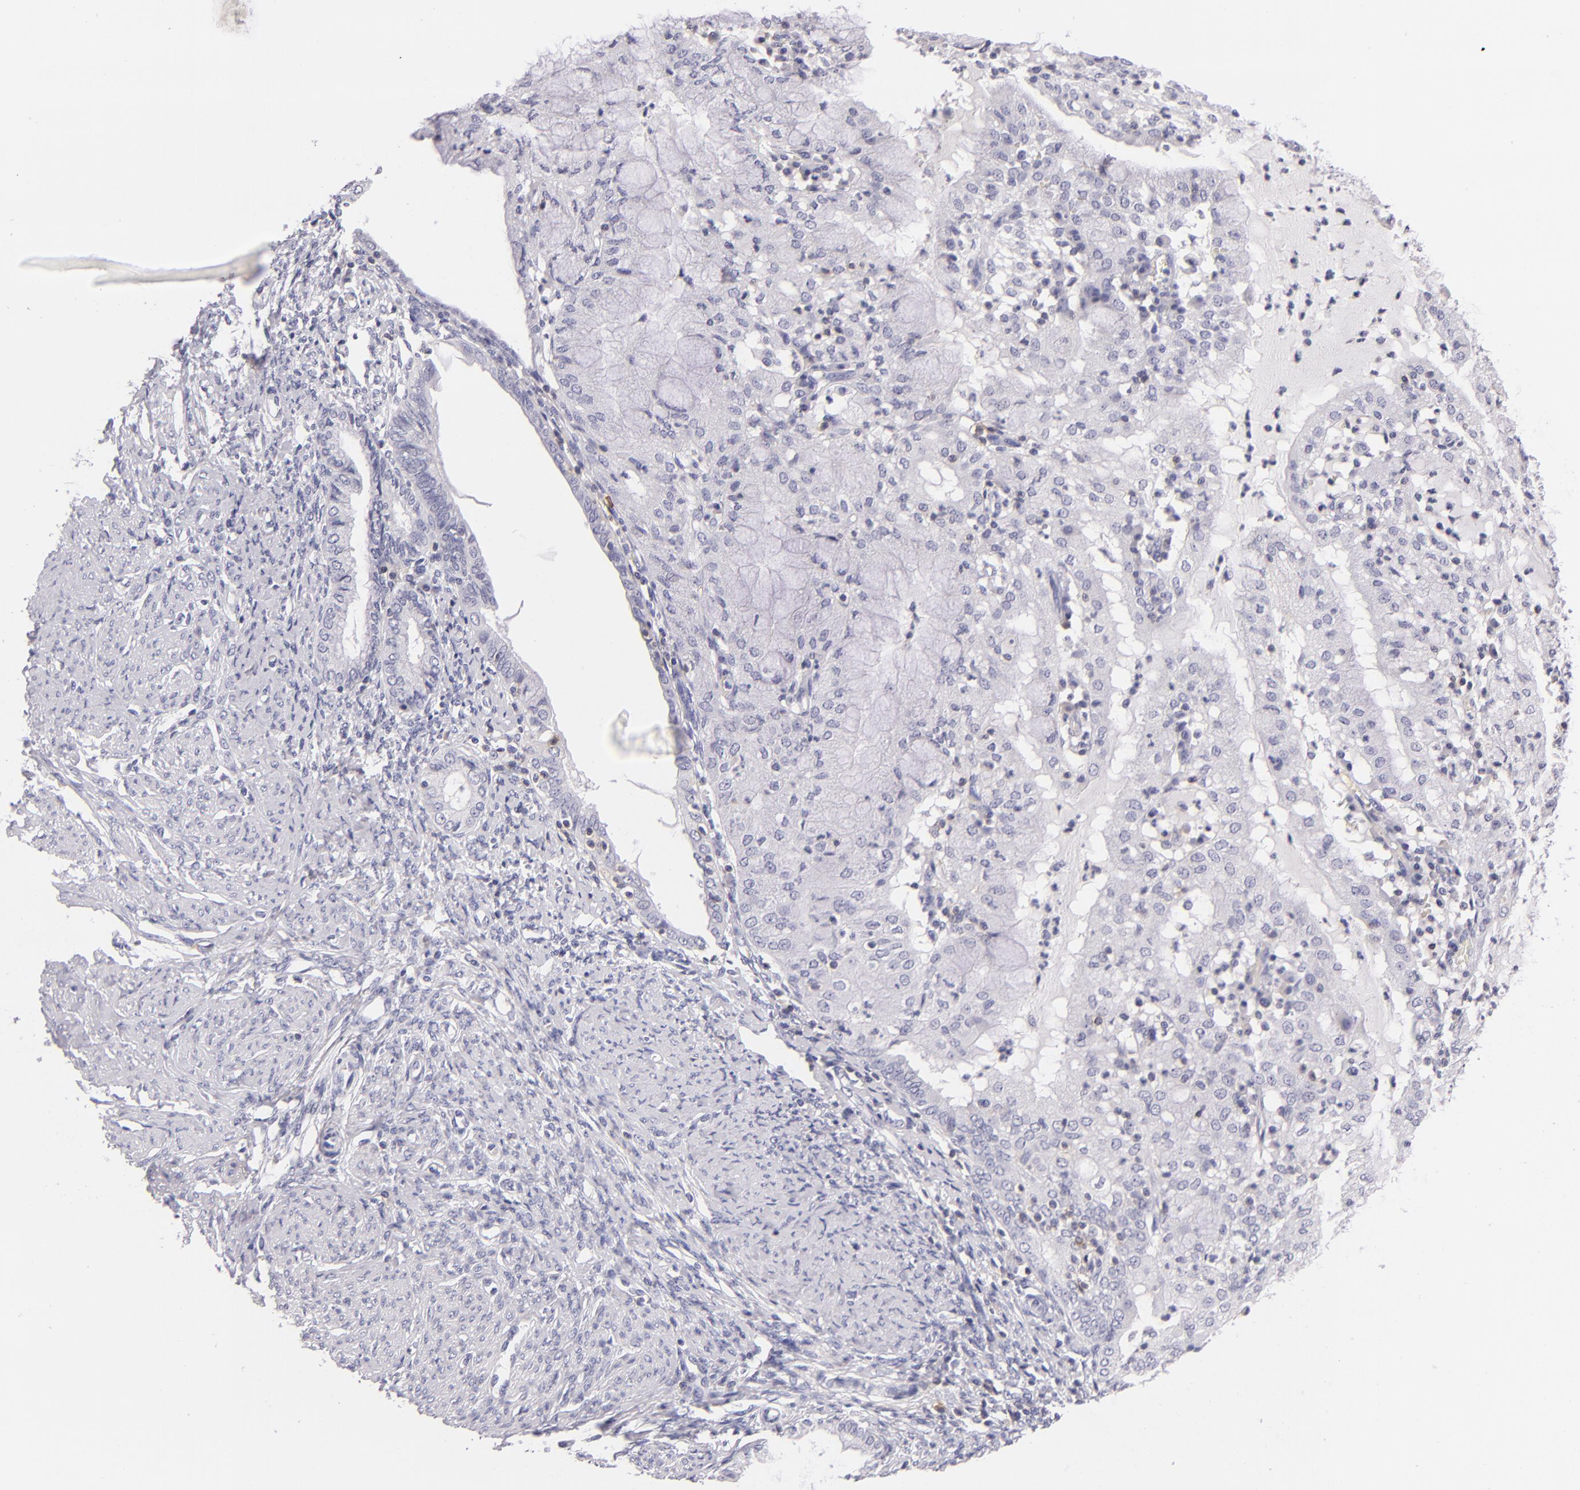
{"staining": {"intensity": "negative", "quantity": "none", "location": "none"}, "tissue": "endometrial cancer", "cell_type": "Tumor cells", "image_type": "cancer", "snomed": [{"axis": "morphology", "description": "Adenocarcinoma, NOS"}, {"axis": "topography", "description": "Endometrium"}], "caption": "There is no significant expression in tumor cells of endometrial adenocarcinoma.", "gene": "CD48", "patient": {"sex": "female", "age": 63}}